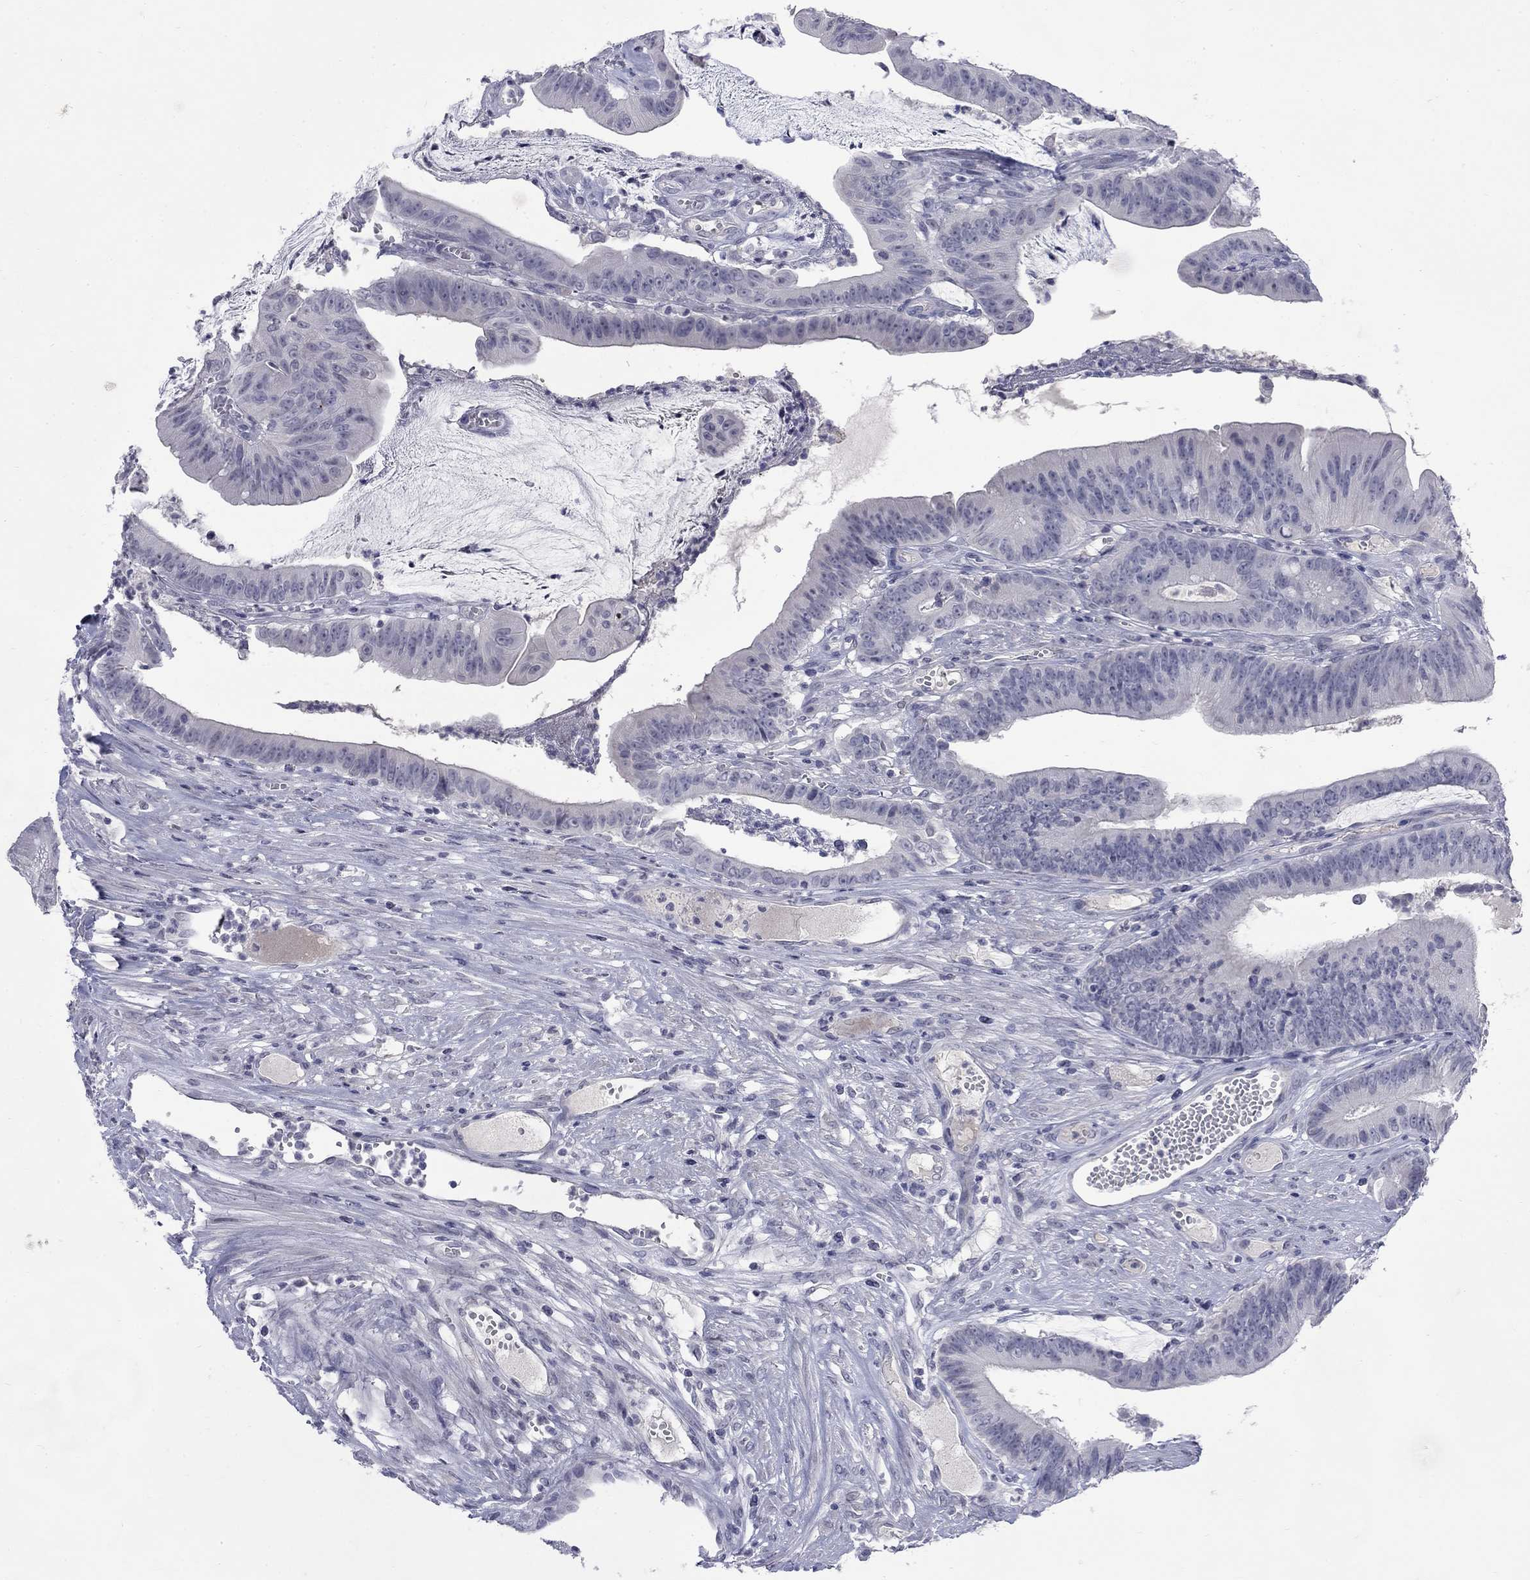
{"staining": {"intensity": "negative", "quantity": "none", "location": "none"}, "tissue": "colorectal cancer", "cell_type": "Tumor cells", "image_type": "cancer", "snomed": [{"axis": "morphology", "description": "Adenocarcinoma, NOS"}, {"axis": "topography", "description": "Colon"}], "caption": "IHC of colorectal cancer demonstrates no staining in tumor cells.", "gene": "CTNND2", "patient": {"sex": "female", "age": 69}}